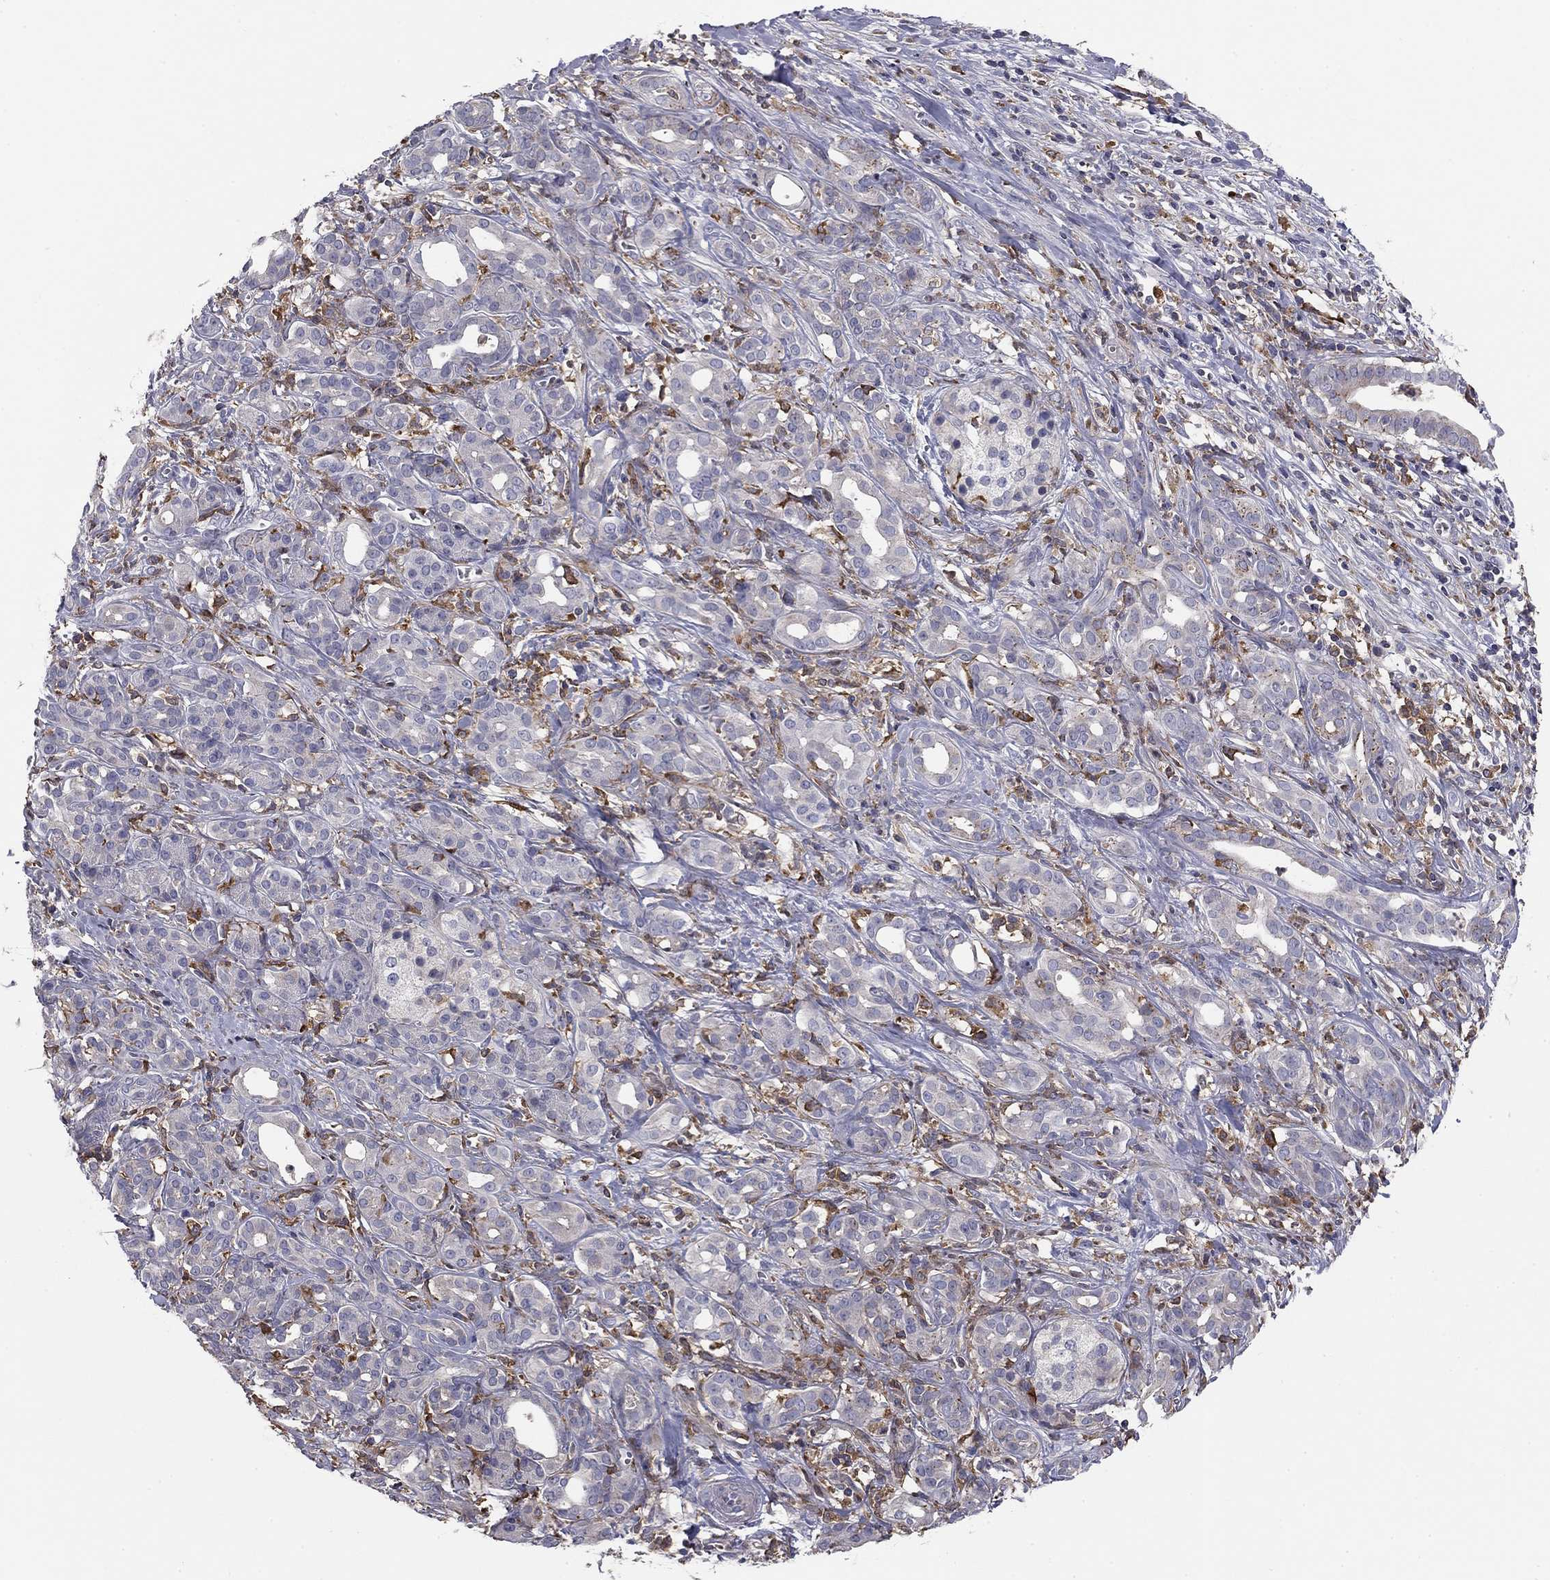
{"staining": {"intensity": "negative", "quantity": "none", "location": "none"}, "tissue": "pancreatic cancer", "cell_type": "Tumor cells", "image_type": "cancer", "snomed": [{"axis": "morphology", "description": "Adenocarcinoma, NOS"}, {"axis": "topography", "description": "Pancreas"}], "caption": "High power microscopy photomicrograph of an immunohistochemistry image of pancreatic cancer (adenocarcinoma), revealing no significant positivity in tumor cells.", "gene": "PLCB2", "patient": {"sex": "male", "age": 61}}